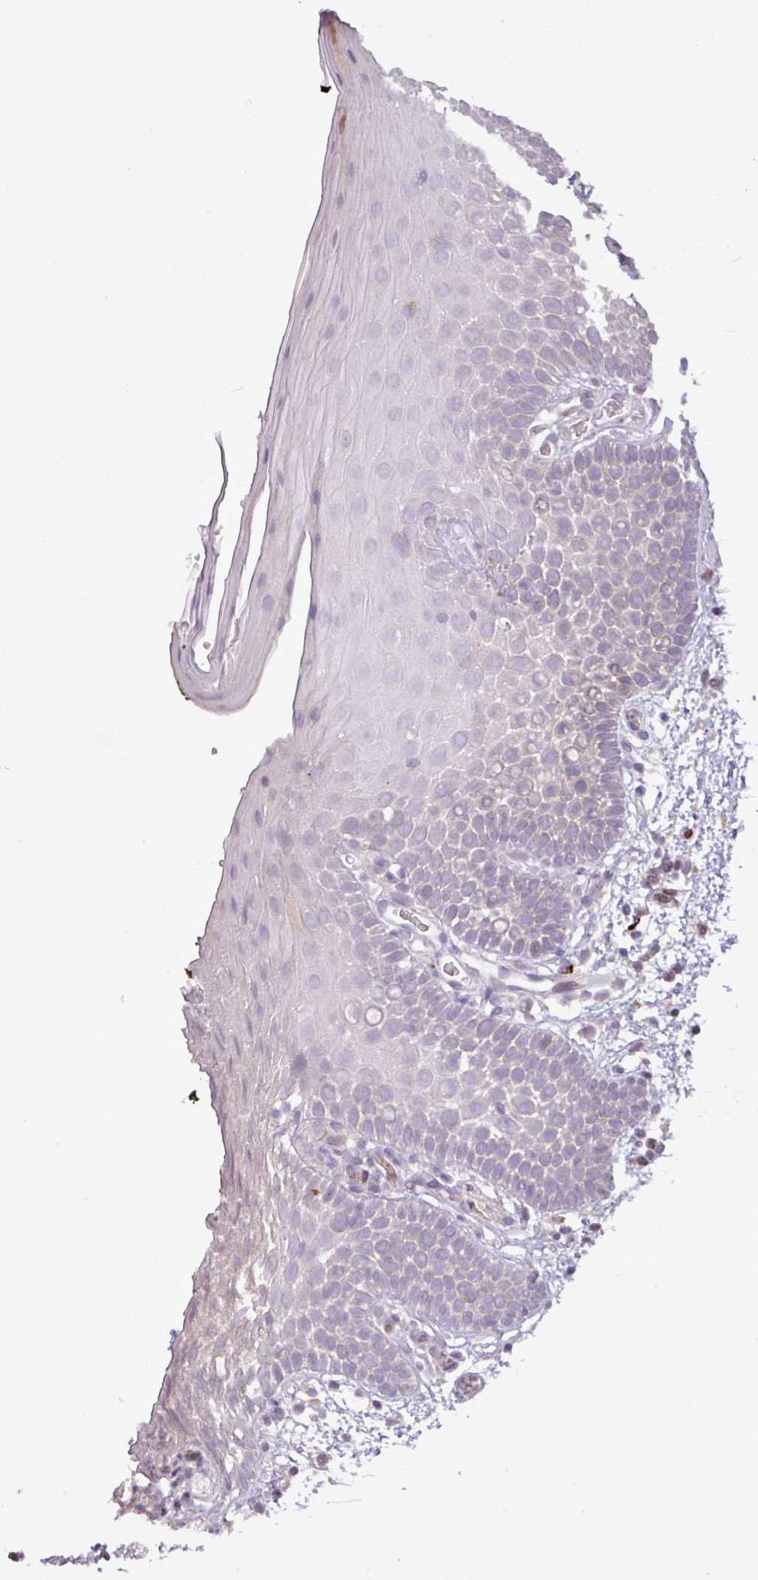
{"staining": {"intensity": "negative", "quantity": "none", "location": "none"}, "tissue": "oral mucosa", "cell_type": "Squamous epithelial cells", "image_type": "normal", "snomed": [{"axis": "morphology", "description": "Normal tissue, NOS"}, {"axis": "morphology", "description": "Squamous cell carcinoma, NOS"}, {"axis": "topography", "description": "Oral tissue"}, {"axis": "topography", "description": "Tounge, NOS"}, {"axis": "topography", "description": "Head-Neck"}], "caption": "High power microscopy photomicrograph of an immunohistochemistry histopathology image of normal oral mucosa, revealing no significant staining in squamous epithelial cells.", "gene": "IL17A", "patient": {"sex": "male", "age": 76}}